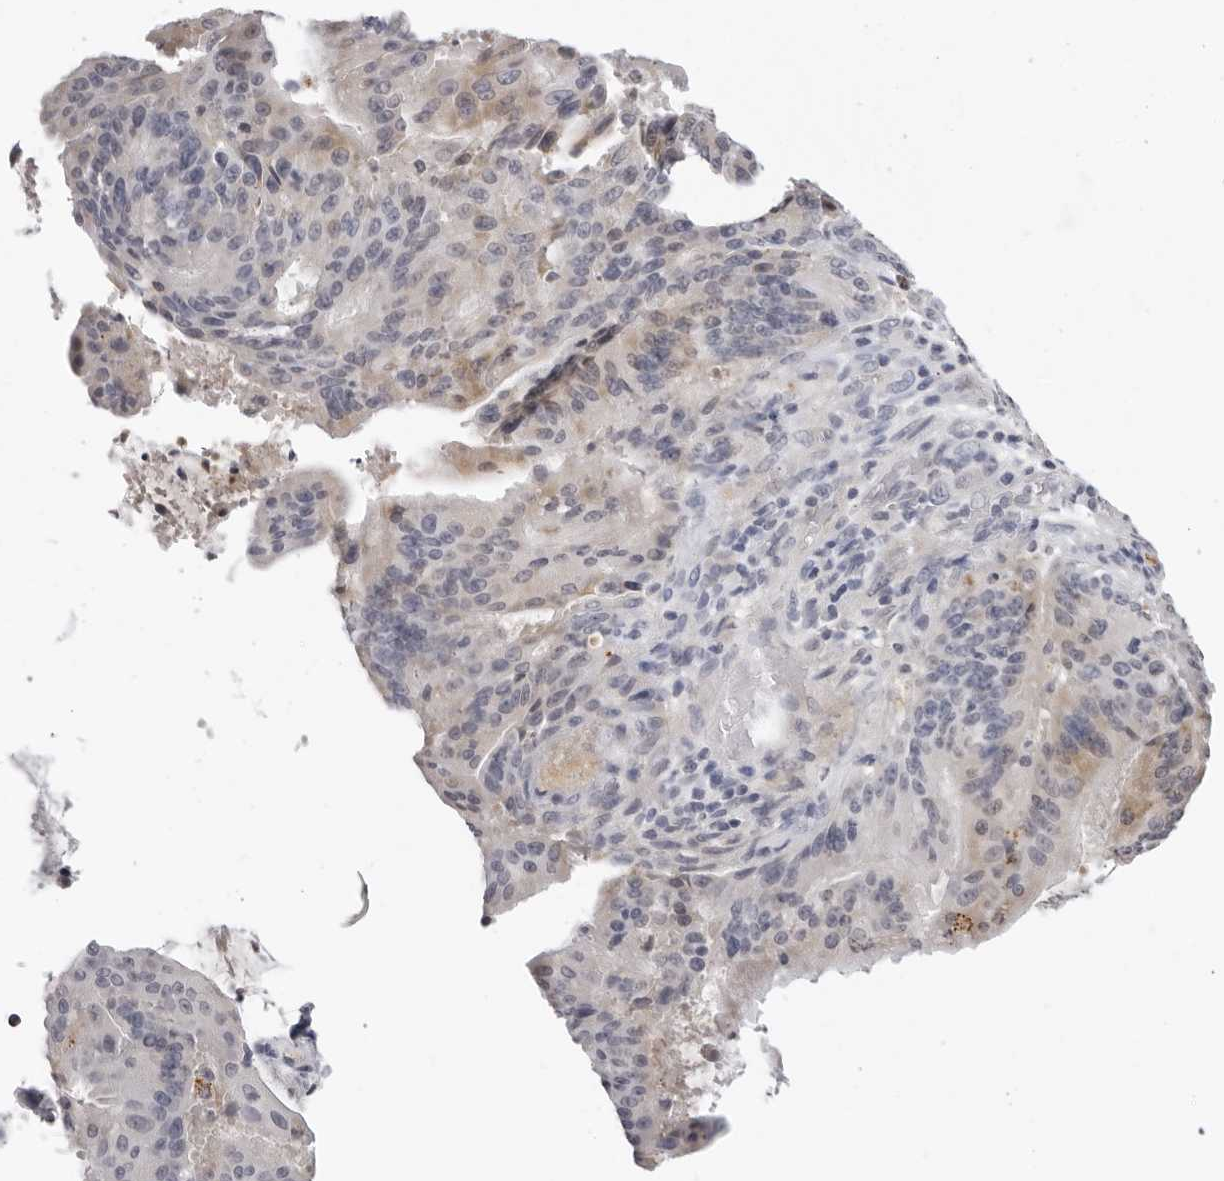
{"staining": {"intensity": "negative", "quantity": "none", "location": "none"}, "tissue": "liver cancer", "cell_type": "Tumor cells", "image_type": "cancer", "snomed": [{"axis": "morphology", "description": "Normal tissue, NOS"}, {"axis": "morphology", "description": "Cholangiocarcinoma"}, {"axis": "topography", "description": "Liver"}, {"axis": "topography", "description": "Peripheral nerve tissue"}], "caption": "Immunohistochemistry (IHC) of cholangiocarcinoma (liver) displays no expression in tumor cells. The staining is performed using DAB (3,3'-diaminobenzidine) brown chromogen with nuclei counter-stained in using hematoxylin.", "gene": "ZNF502", "patient": {"sex": "female", "age": 73}}